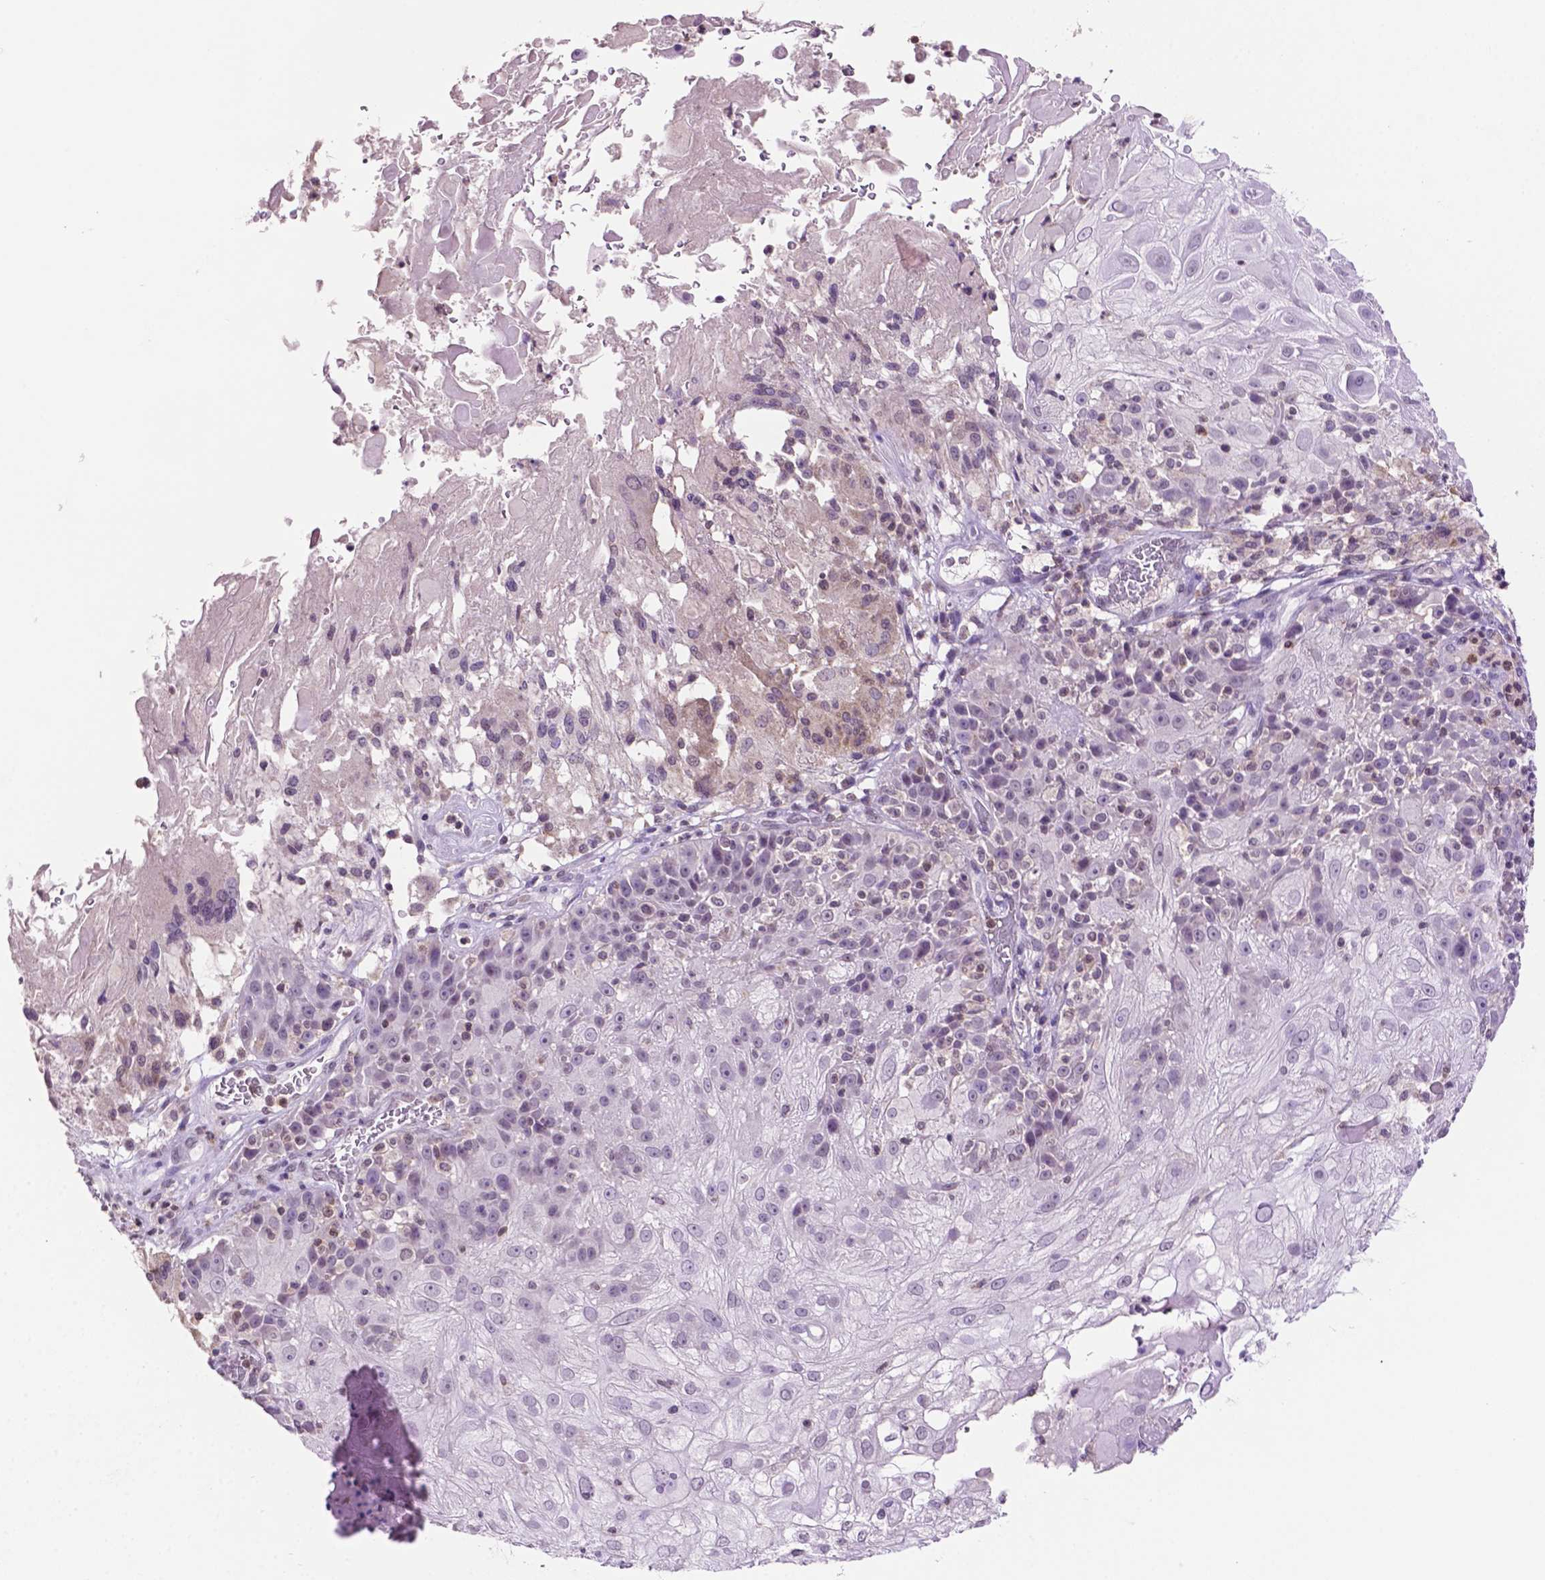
{"staining": {"intensity": "negative", "quantity": "none", "location": "none"}, "tissue": "skin cancer", "cell_type": "Tumor cells", "image_type": "cancer", "snomed": [{"axis": "morphology", "description": "Normal tissue, NOS"}, {"axis": "morphology", "description": "Squamous cell carcinoma, NOS"}, {"axis": "topography", "description": "Skin"}], "caption": "Tumor cells are negative for protein expression in human skin squamous cell carcinoma.", "gene": "PTPN6", "patient": {"sex": "female", "age": 83}}